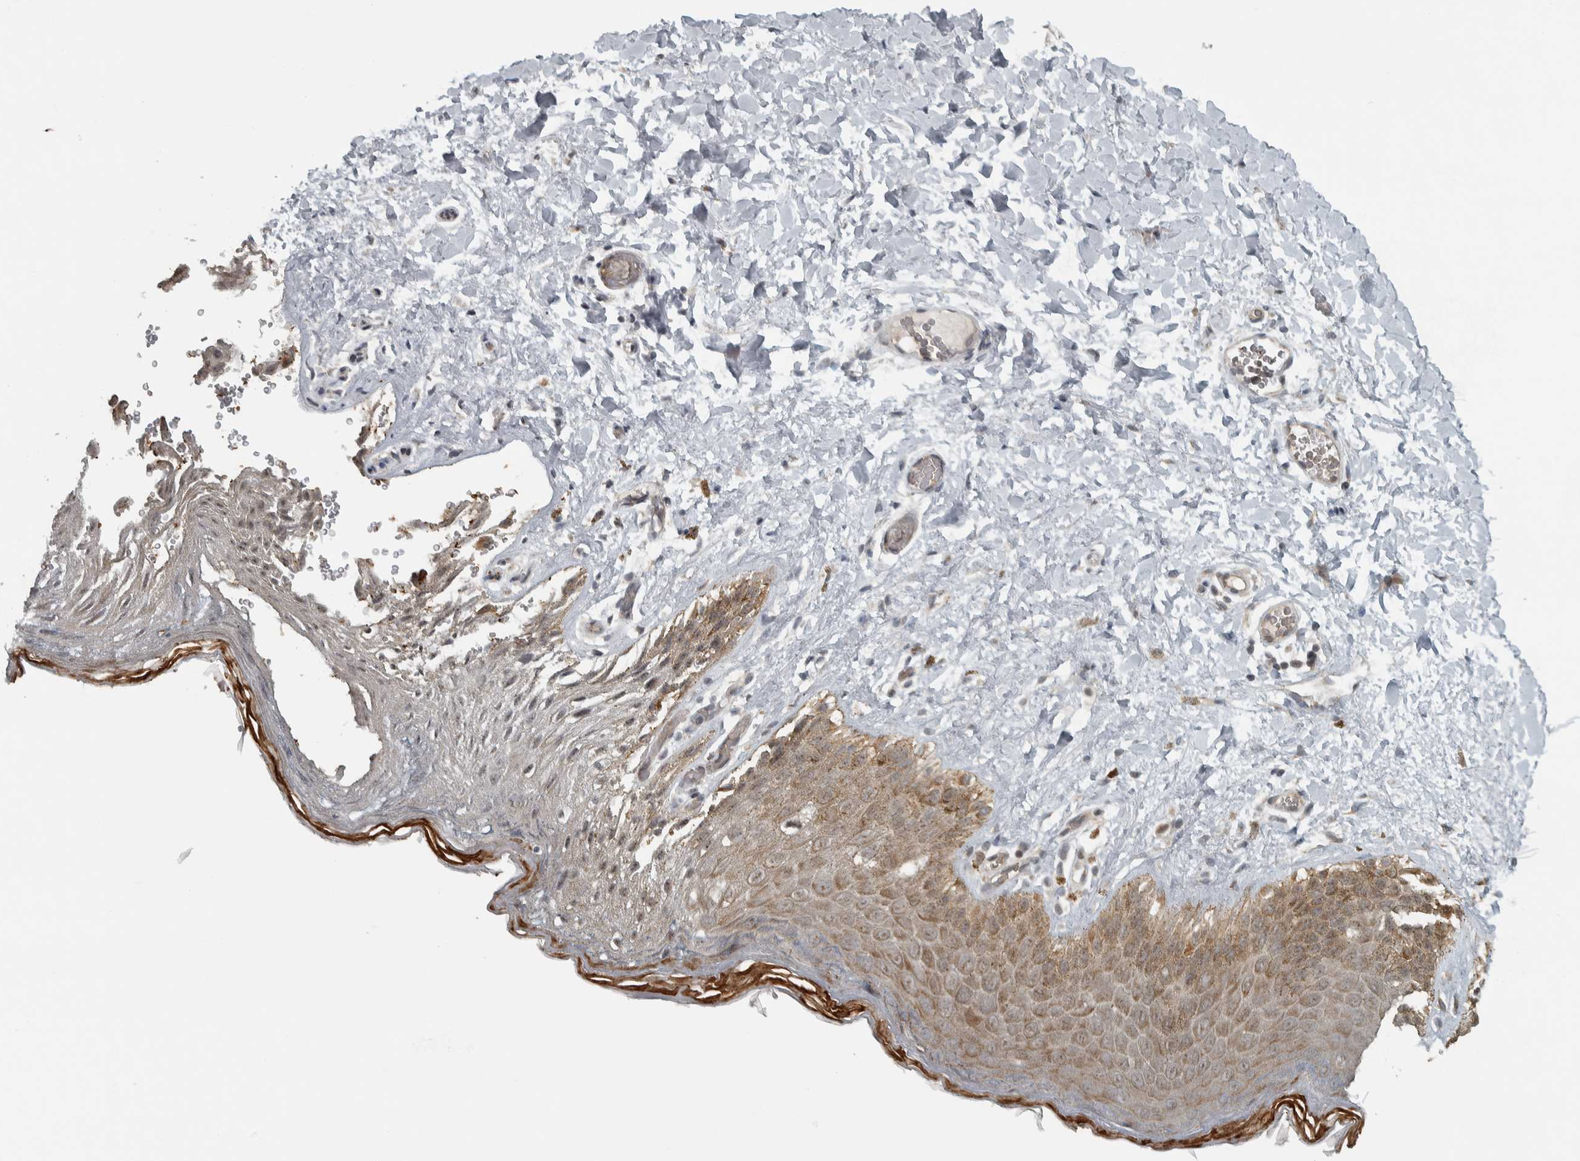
{"staining": {"intensity": "moderate", "quantity": "<25%", "location": "cytoplasmic/membranous,nuclear"}, "tissue": "skin", "cell_type": "Epidermal cells", "image_type": "normal", "snomed": [{"axis": "morphology", "description": "Normal tissue, NOS"}, {"axis": "topography", "description": "Anal"}], "caption": "Immunohistochemistry micrograph of benign skin: skin stained using immunohistochemistry (IHC) displays low levels of moderate protein expression localized specifically in the cytoplasmic/membranous,nuclear of epidermal cells, appearing as a cytoplasmic/membranous,nuclear brown color.", "gene": "NAPG", "patient": {"sex": "male", "age": 44}}